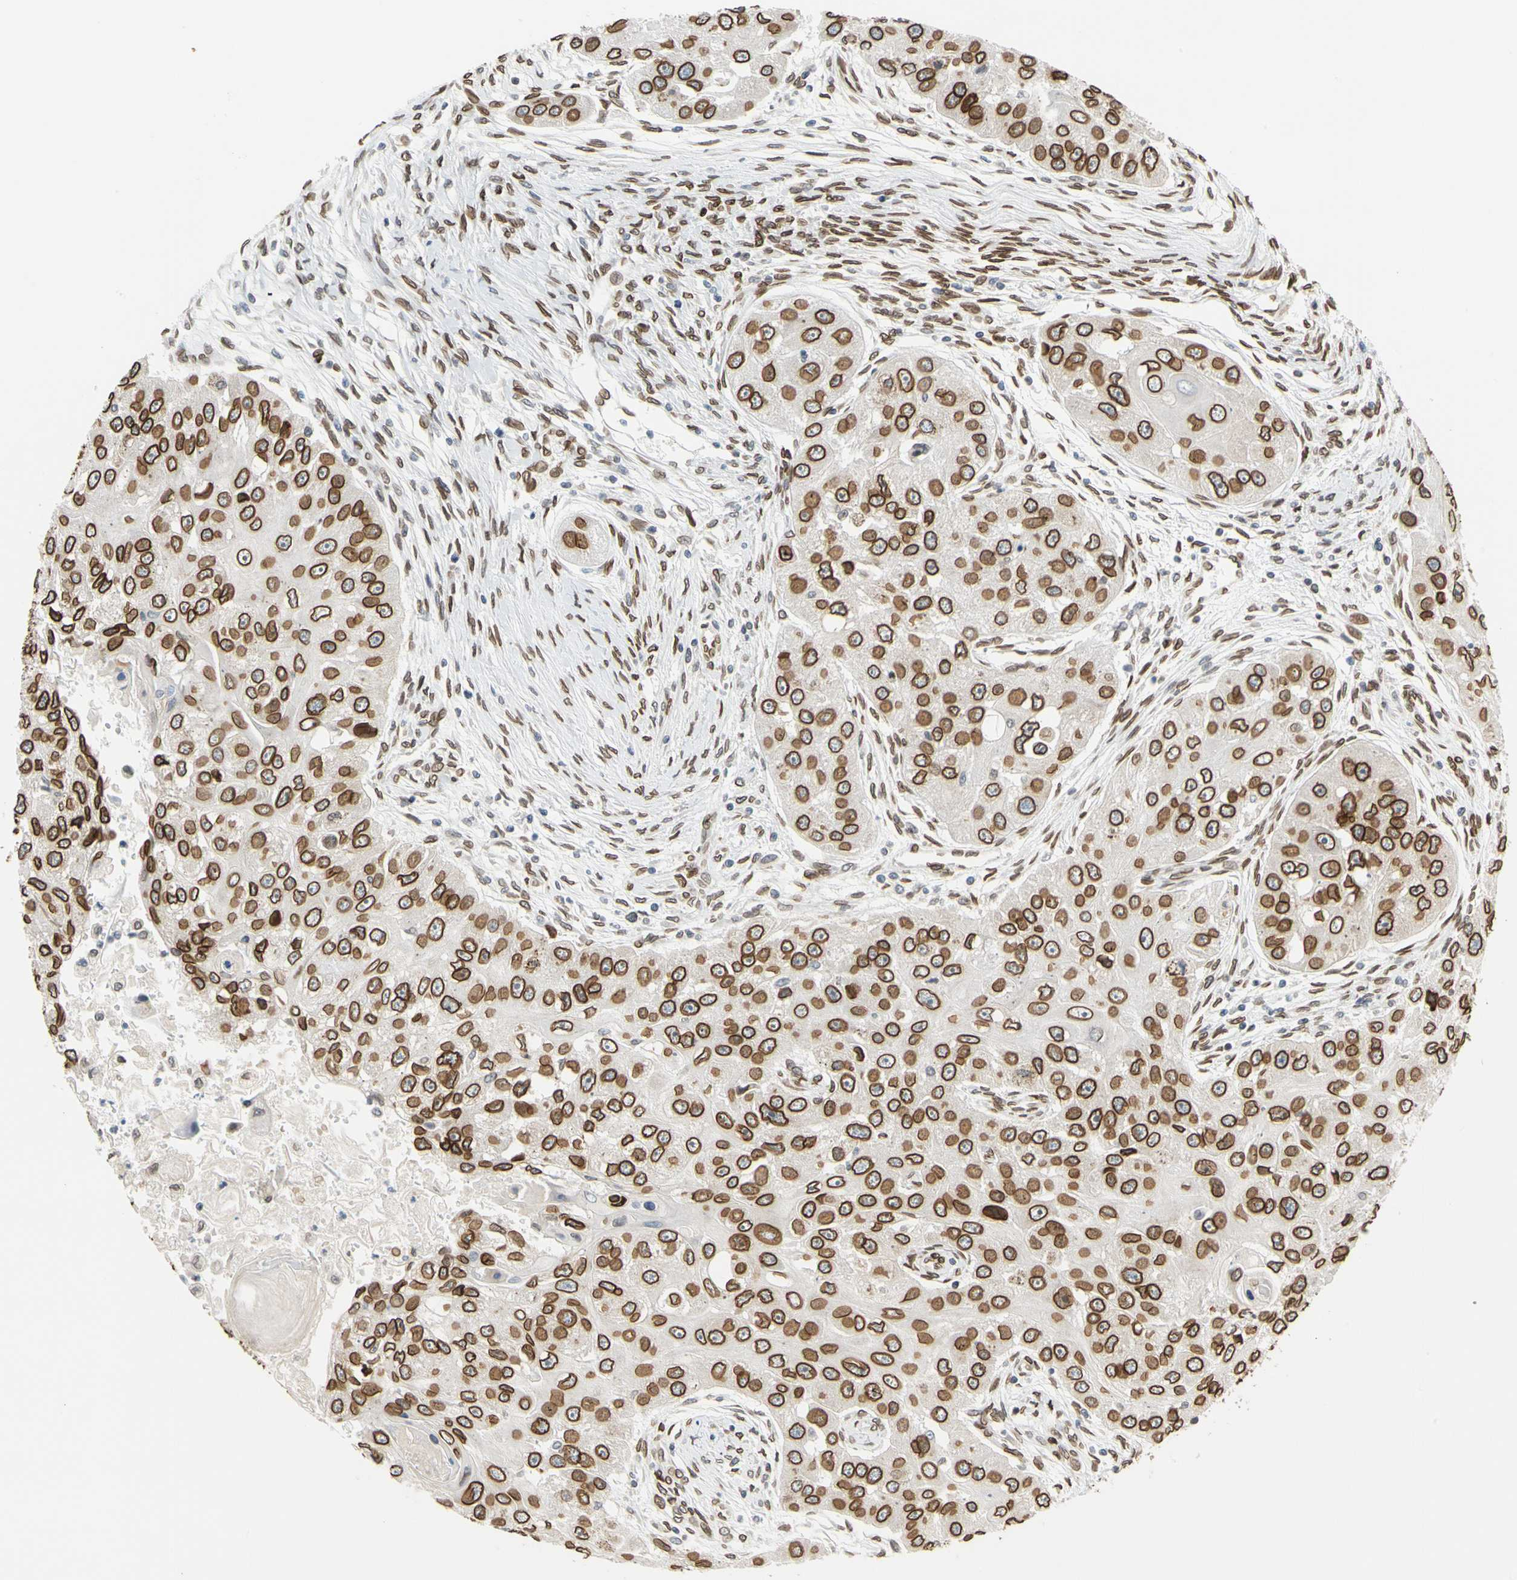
{"staining": {"intensity": "strong", "quantity": ">75%", "location": "cytoplasmic/membranous,nuclear"}, "tissue": "head and neck cancer", "cell_type": "Tumor cells", "image_type": "cancer", "snomed": [{"axis": "morphology", "description": "Normal tissue, NOS"}, {"axis": "morphology", "description": "Squamous cell carcinoma, NOS"}, {"axis": "topography", "description": "Skeletal muscle"}, {"axis": "topography", "description": "Head-Neck"}], "caption": "Head and neck squamous cell carcinoma stained for a protein shows strong cytoplasmic/membranous and nuclear positivity in tumor cells.", "gene": "SUN1", "patient": {"sex": "male", "age": 51}}